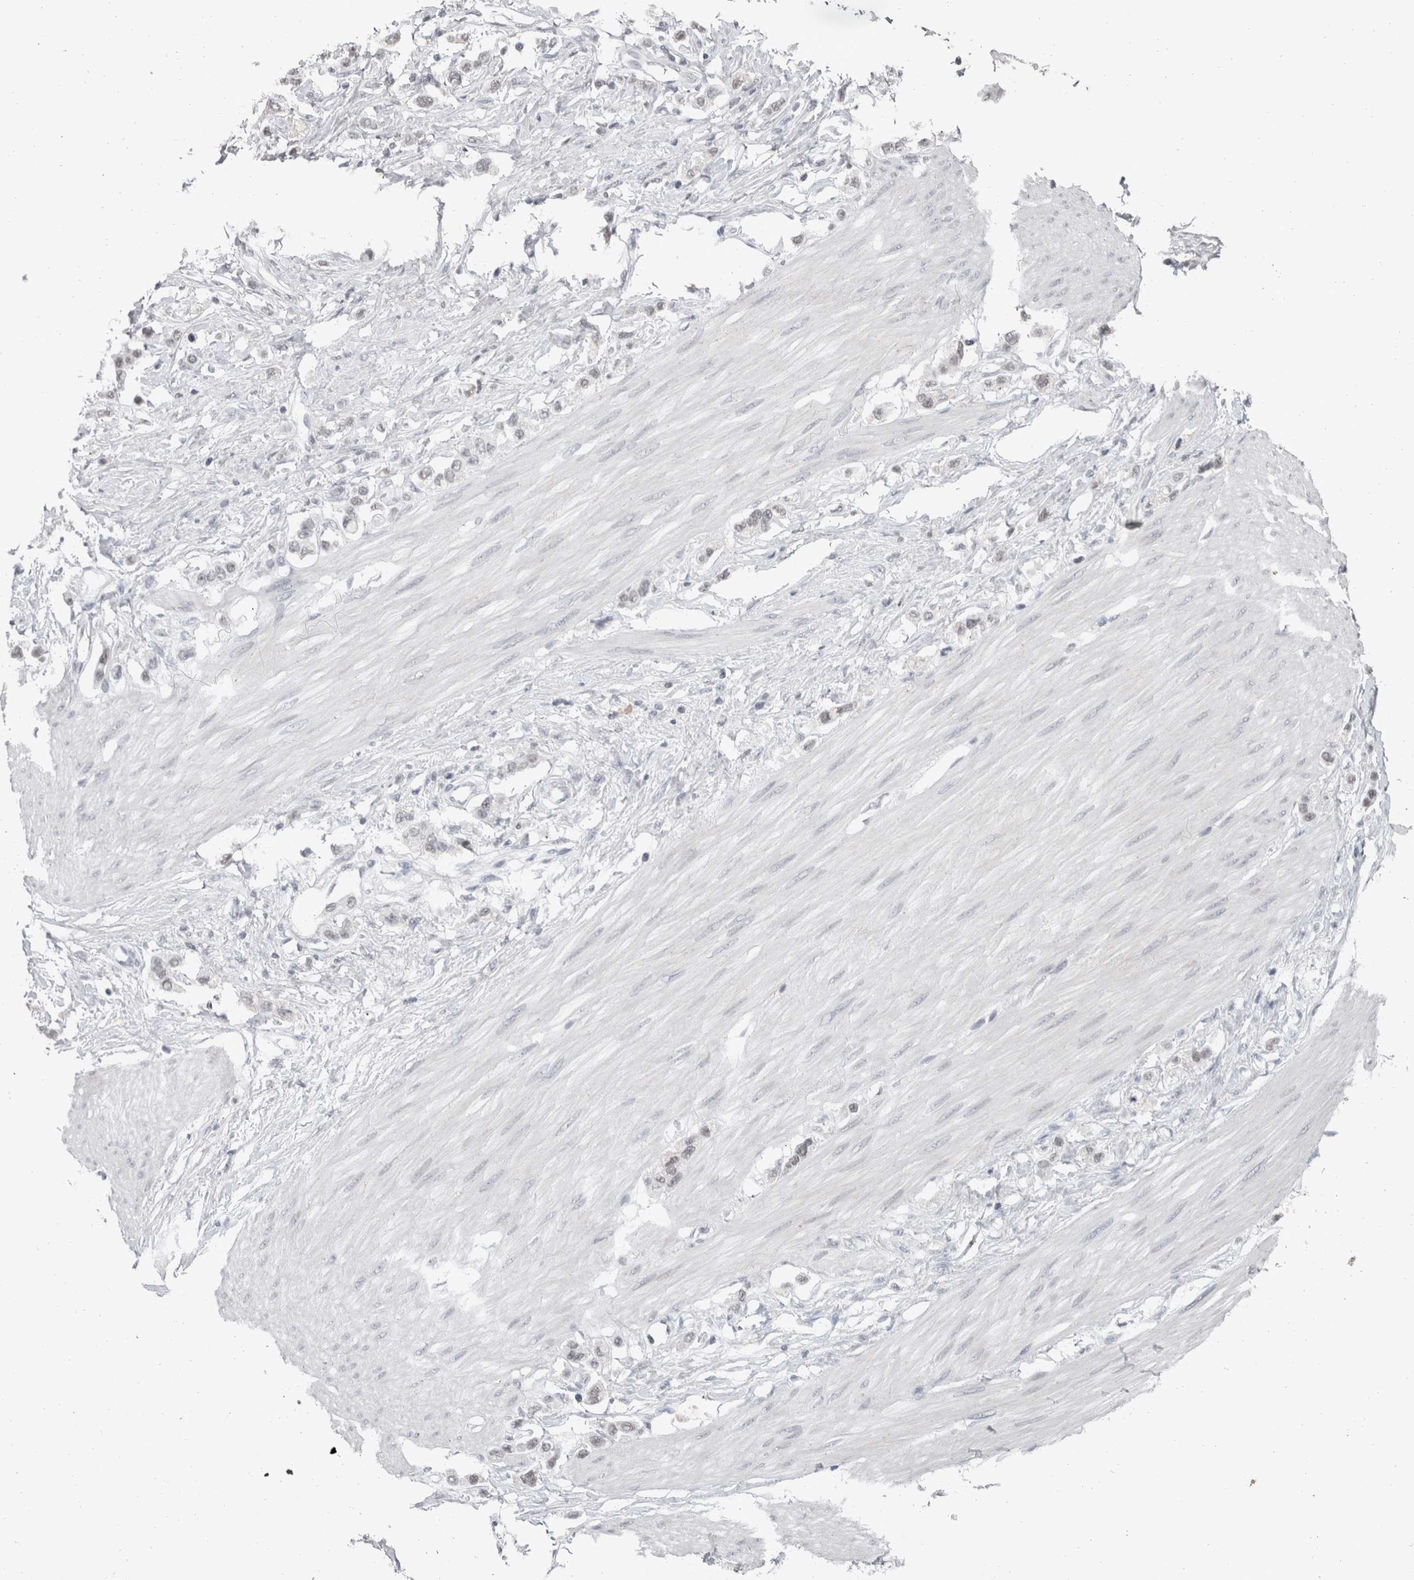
{"staining": {"intensity": "weak", "quantity": ">75%", "location": "nuclear"}, "tissue": "stomach cancer", "cell_type": "Tumor cells", "image_type": "cancer", "snomed": [{"axis": "morphology", "description": "Adenocarcinoma, NOS"}, {"axis": "topography", "description": "Stomach"}], "caption": "The histopathology image displays staining of stomach cancer (adenocarcinoma), revealing weak nuclear protein staining (brown color) within tumor cells. The protein of interest is stained brown, and the nuclei are stained in blue (DAB IHC with brightfield microscopy, high magnification).", "gene": "DDX17", "patient": {"sex": "female", "age": 65}}